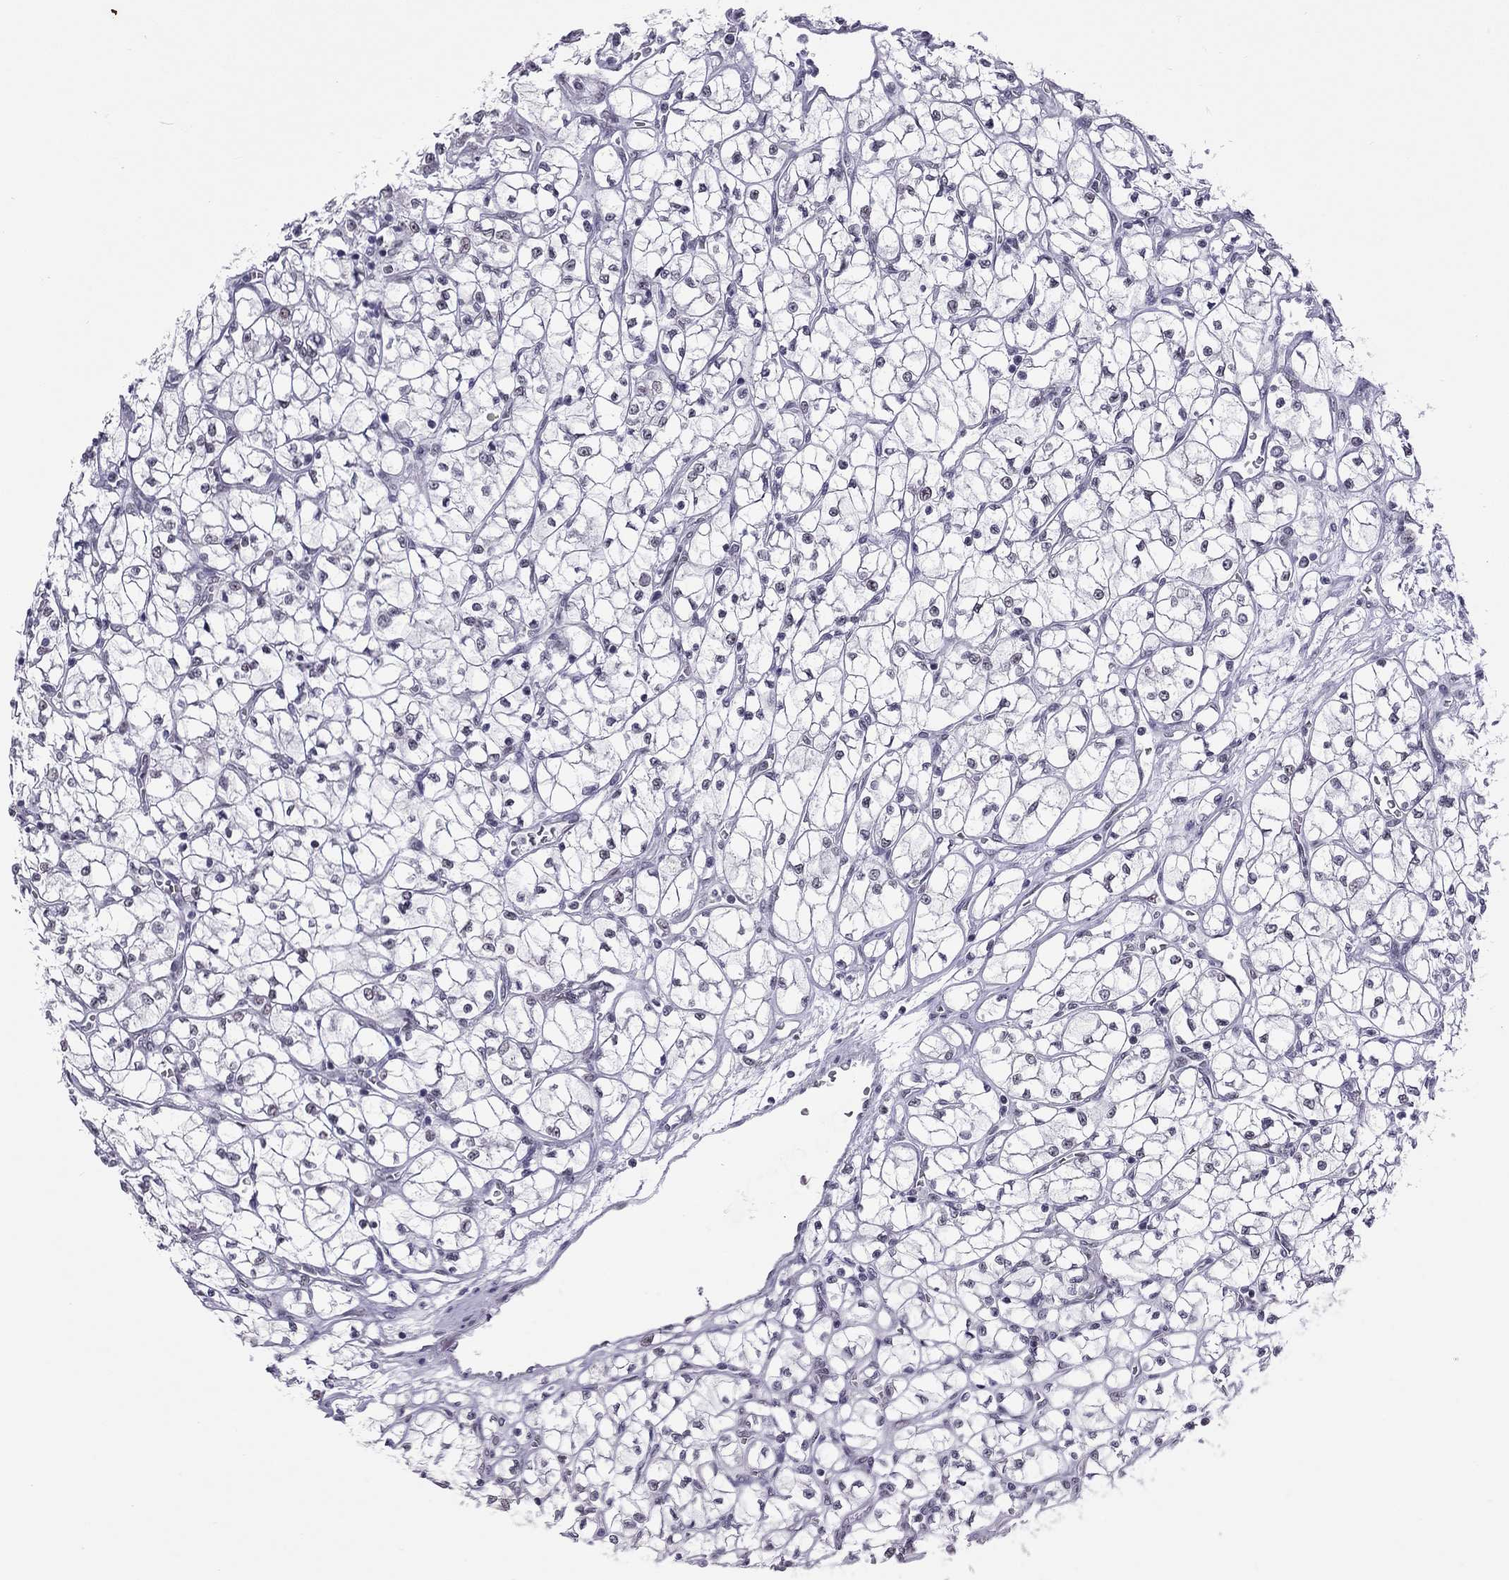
{"staining": {"intensity": "negative", "quantity": "none", "location": "none"}, "tissue": "renal cancer", "cell_type": "Tumor cells", "image_type": "cancer", "snomed": [{"axis": "morphology", "description": "Adenocarcinoma, NOS"}, {"axis": "topography", "description": "Kidney"}], "caption": "Protein analysis of renal adenocarcinoma displays no significant staining in tumor cells.", "gene": "PPP1R3A", "patient": {"sex": "female", "age": 64}}